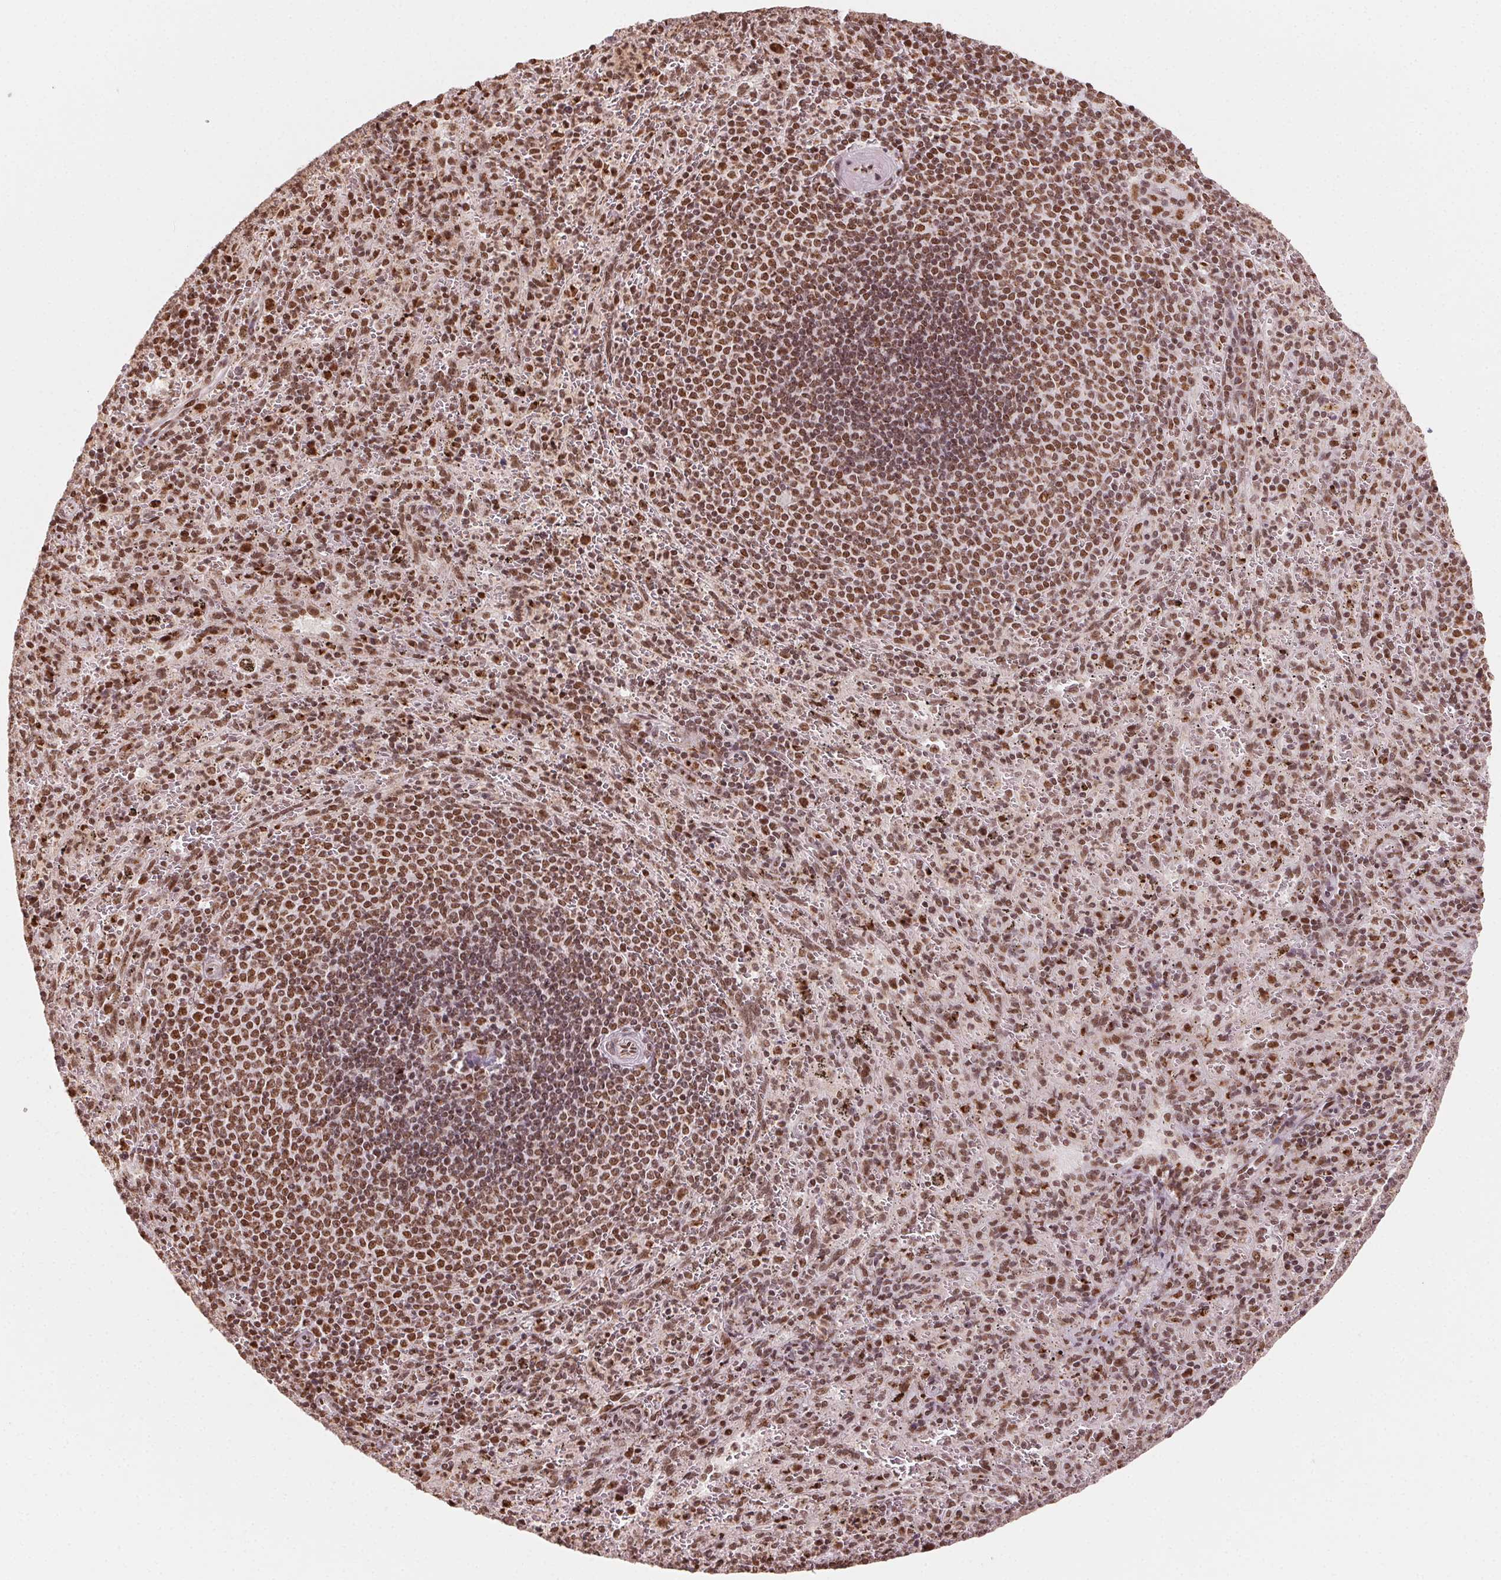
{"staining": {"intensity": "strong", "quantity": "25%-75%", "location": "cytoplasmic/membranous,nuclear"}, "tissue": "spleen", "cell_type": "Cells in red pulp", "image_type": "normal", "snomed": [{"axis": "morphology", "description": "Normal tissue, NOS"}, {"axis": "topography", "description": "Spleen"}], "caption": "Protein positivity by IHC shows strong cytoplasmic/membranous,nuclear positivity in approximately 25%-75% of cells in red pulp in unremarkable spleen. (IHC, brightfield microscopy, high magnification).", "gene": "TOPORS", "patient": {"sex": "male", "age": 57}}